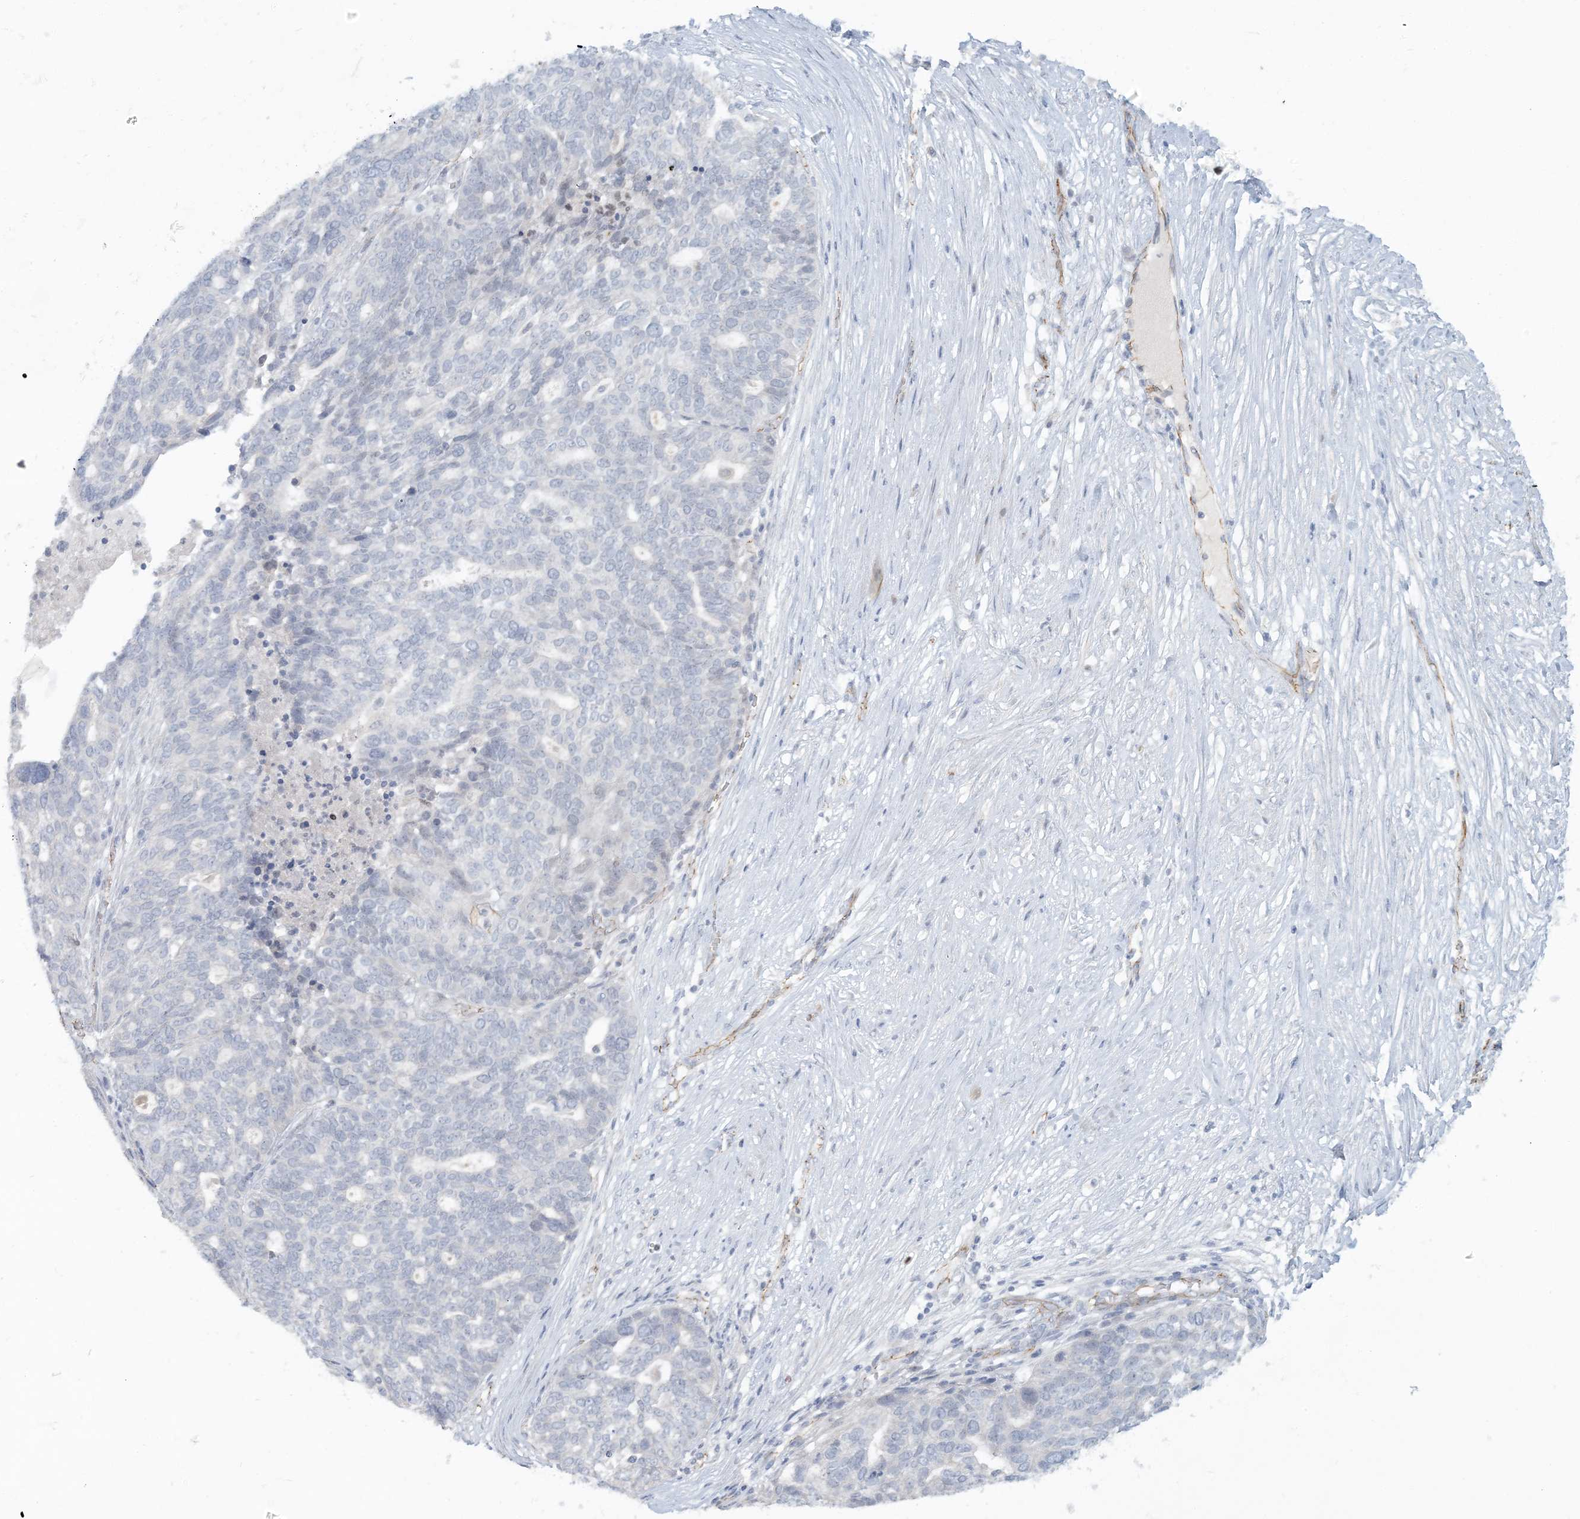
{"staining": {"intensity": "negative", "quantity": "none", "location": "none"}, "tissue": "ovarian cancer", "cell_type": "Tumor cells", "image_type": "cancer", "snomed": [{"axis": "morphology", "description": "Cystadenocarcinoma, serous, NOS"}, {"axis": "topography", "description": "Ovary"}], "caption": "Ovarian cancer (serous cystadenocarcinoma) was stained to show a protein in brown. There is no significant positivity in tumor cells.", "gene": "AK9", "patient": {"sex": "female", "age": 59}}